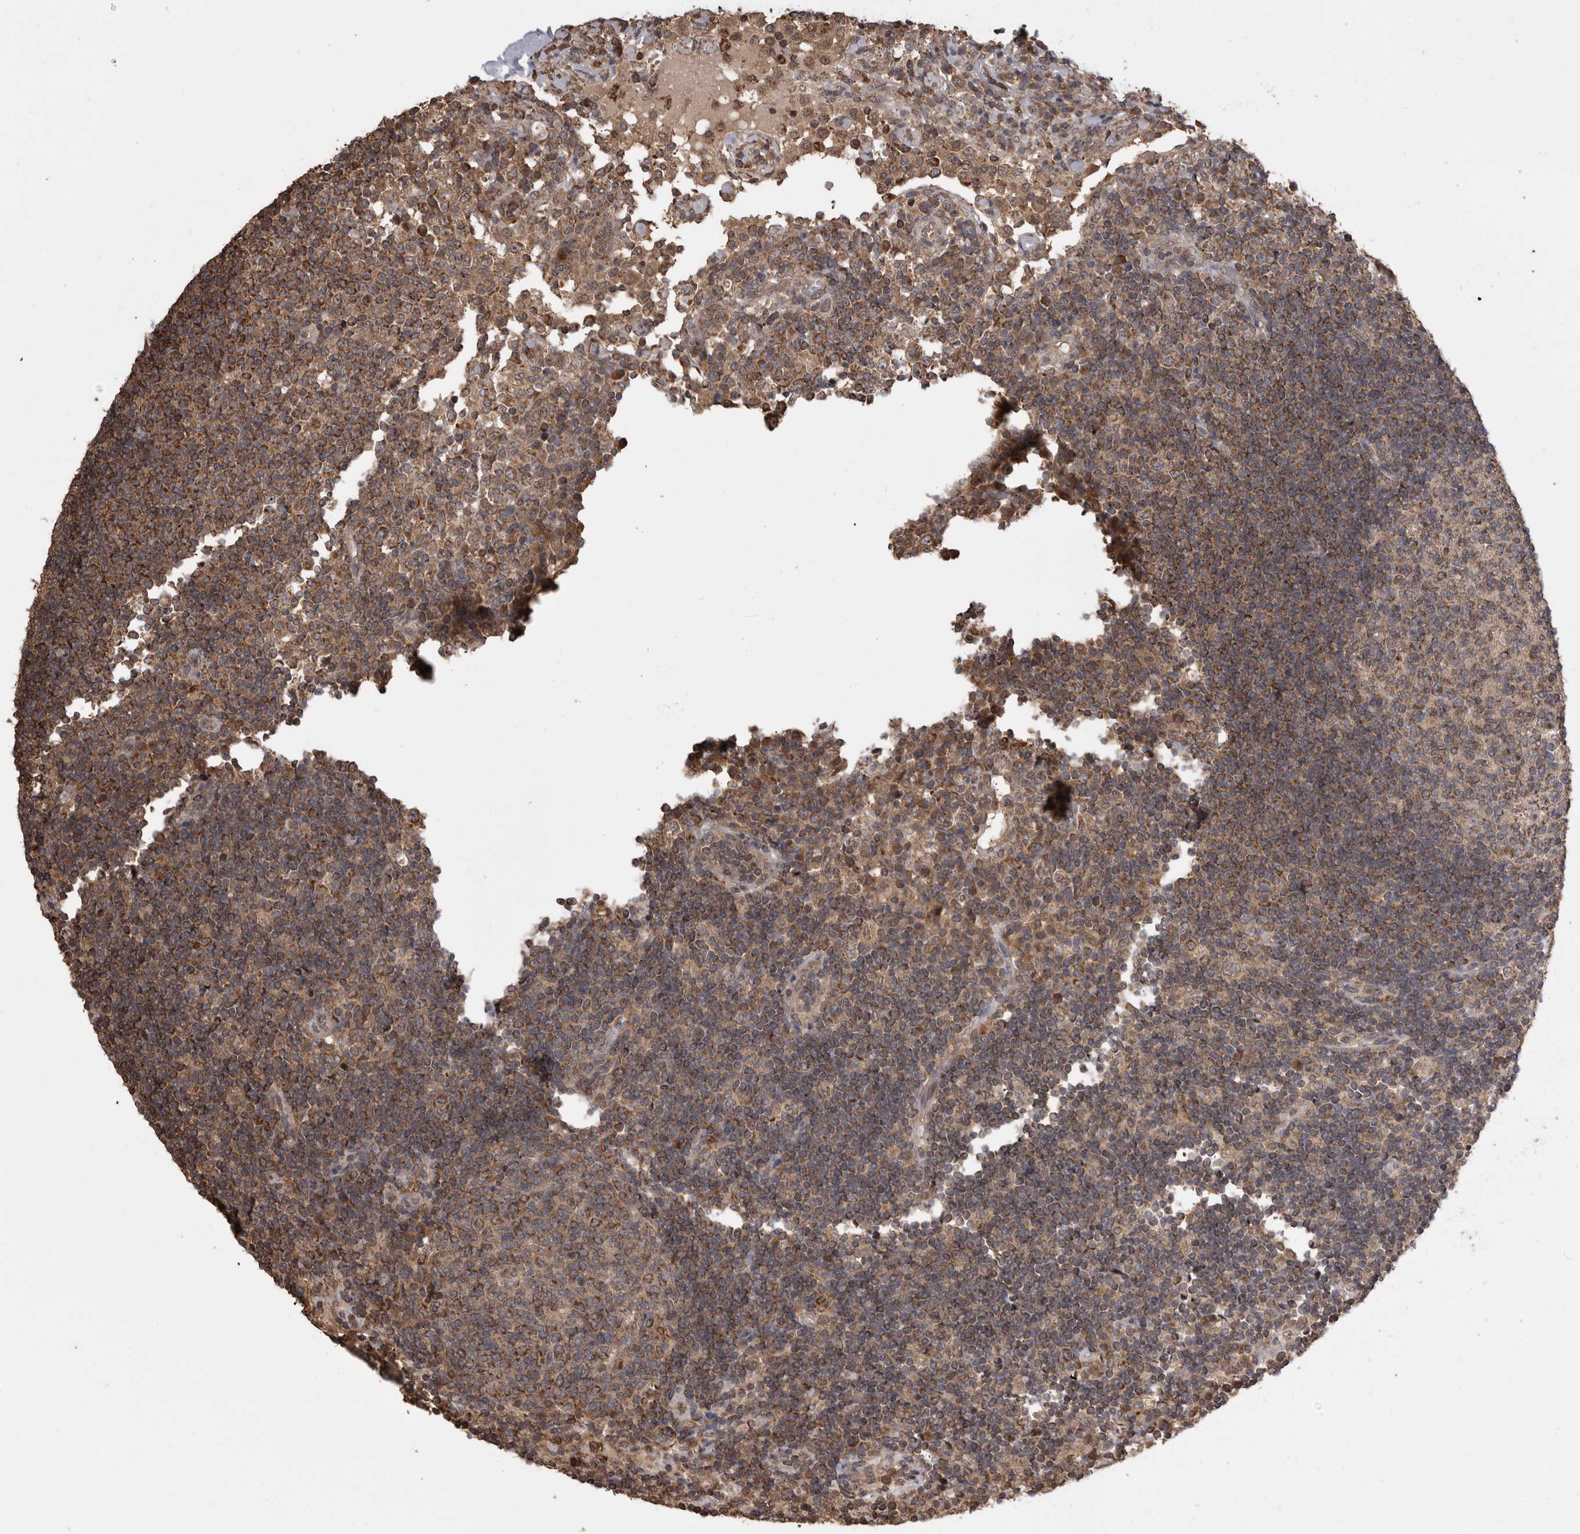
{"staining": {"intensity": "moderate", "quantity": ">75%", "location": "cytoplasmic/membranous"}, "tissue": "lymph node", "cell_type": "Germinal center cells", "image_type": "normal", "snomed": [{"axis": "morphology", "description": "Normal tissue, NOS"}, {"axis": "topography", "description": "Lymph node"}], "caption": "The photomicrograph reveals staining of normal lymph node, revealing moderate cytoplasmic/membranous protein positivity (brown color) within germinal center cells. (Stains: DAB in brown, nuclei in blue, Microscopy: brightfield microscopy at high magnification).", "gene": "PREP", "patient": {"sex": "female", "age": 53}}